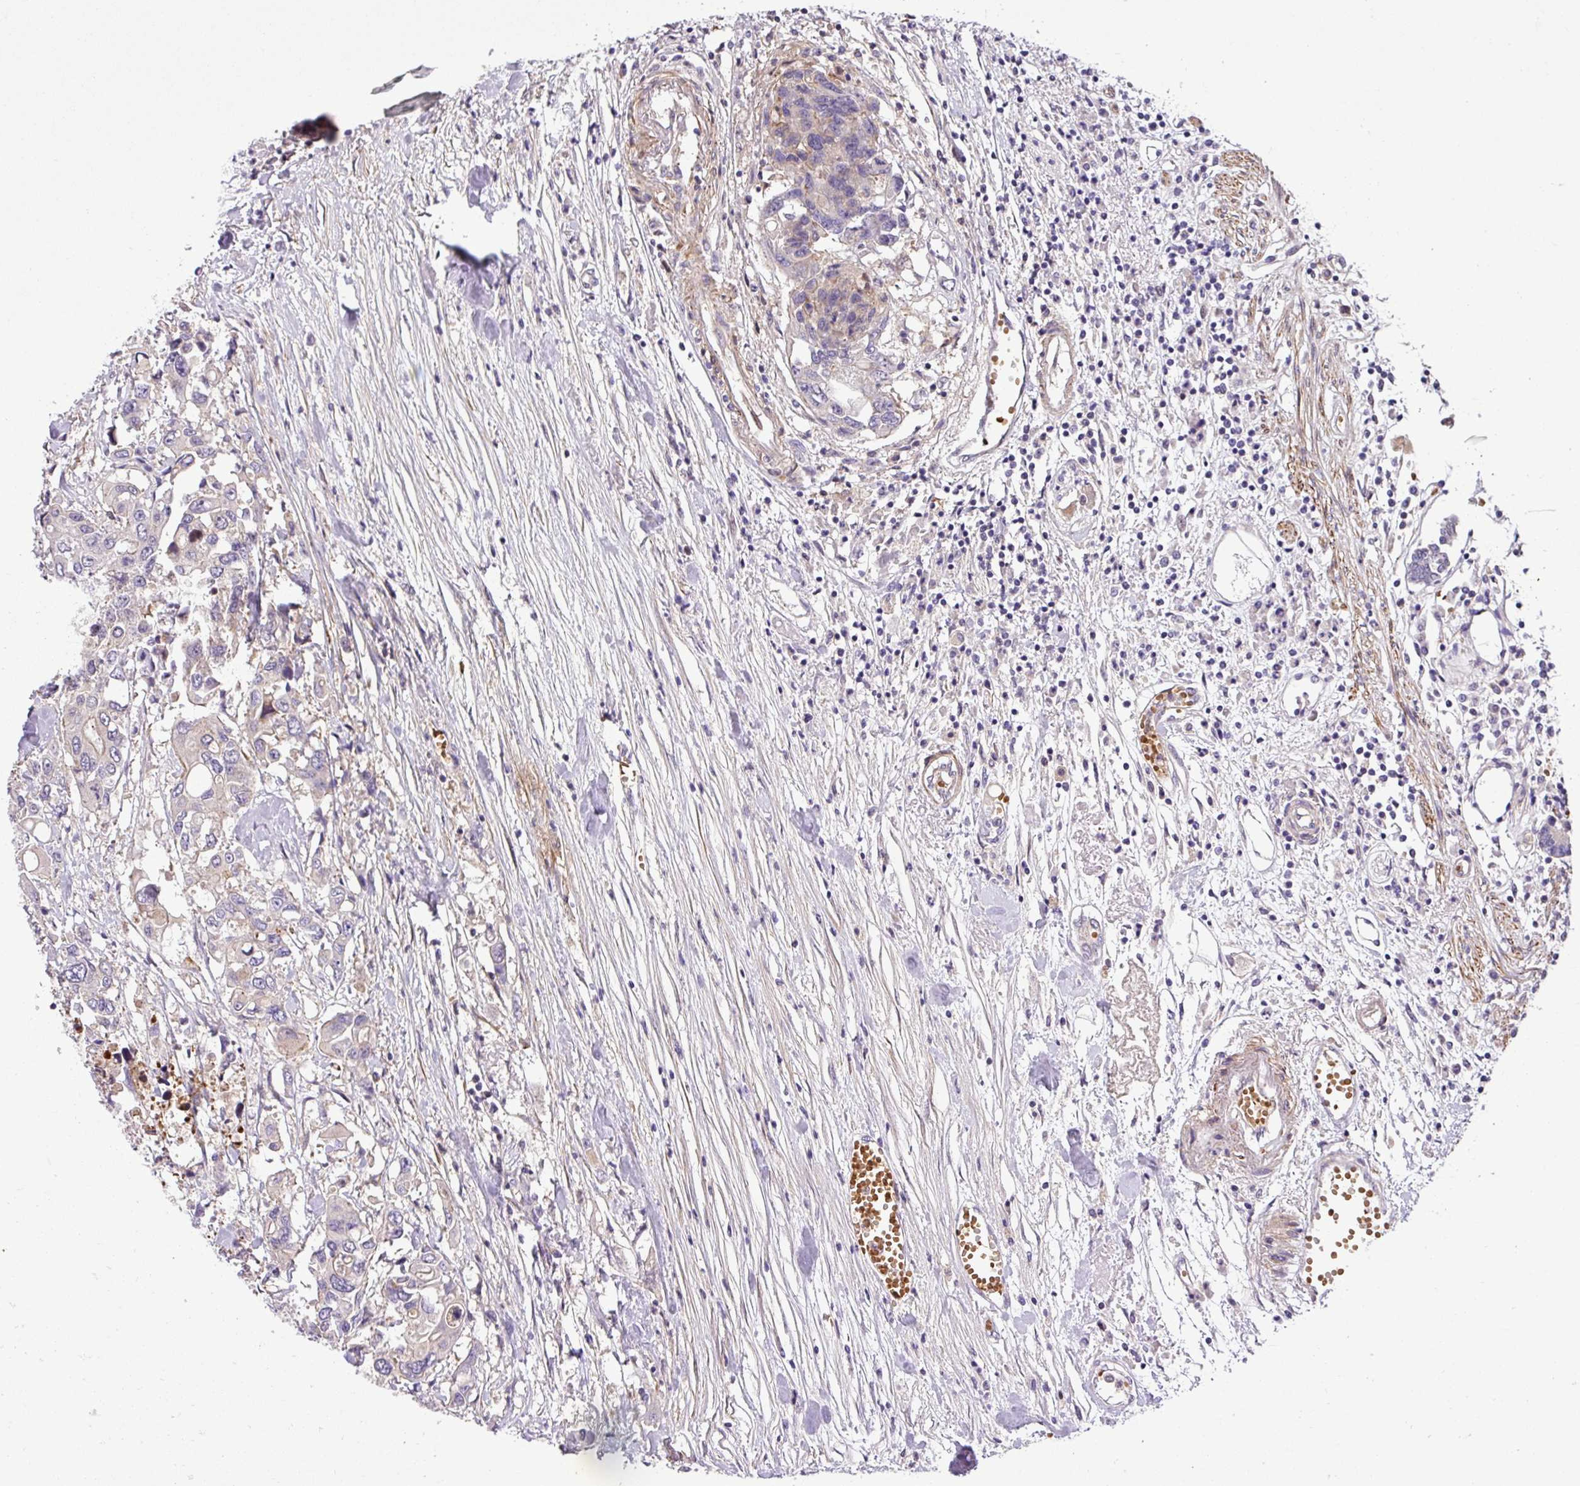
{"staining": {"intensity": "negative", "quantity": "none", "location": "none"}, "tissue": "colorectal cancer", "cell_type": "Tumor cells", "image_type": "cancer", "snomed": [{"axis": "morphology", "description": "Adenocarcinoma, NOS"}, {"axis": "topography", "description": "Colon"}], "caption": "A histopathology image of human colorectal cancer is negative for staining in tumor cells.", "gene": "NBEAL2", "patient": {"sex": "male", "age": 77}}